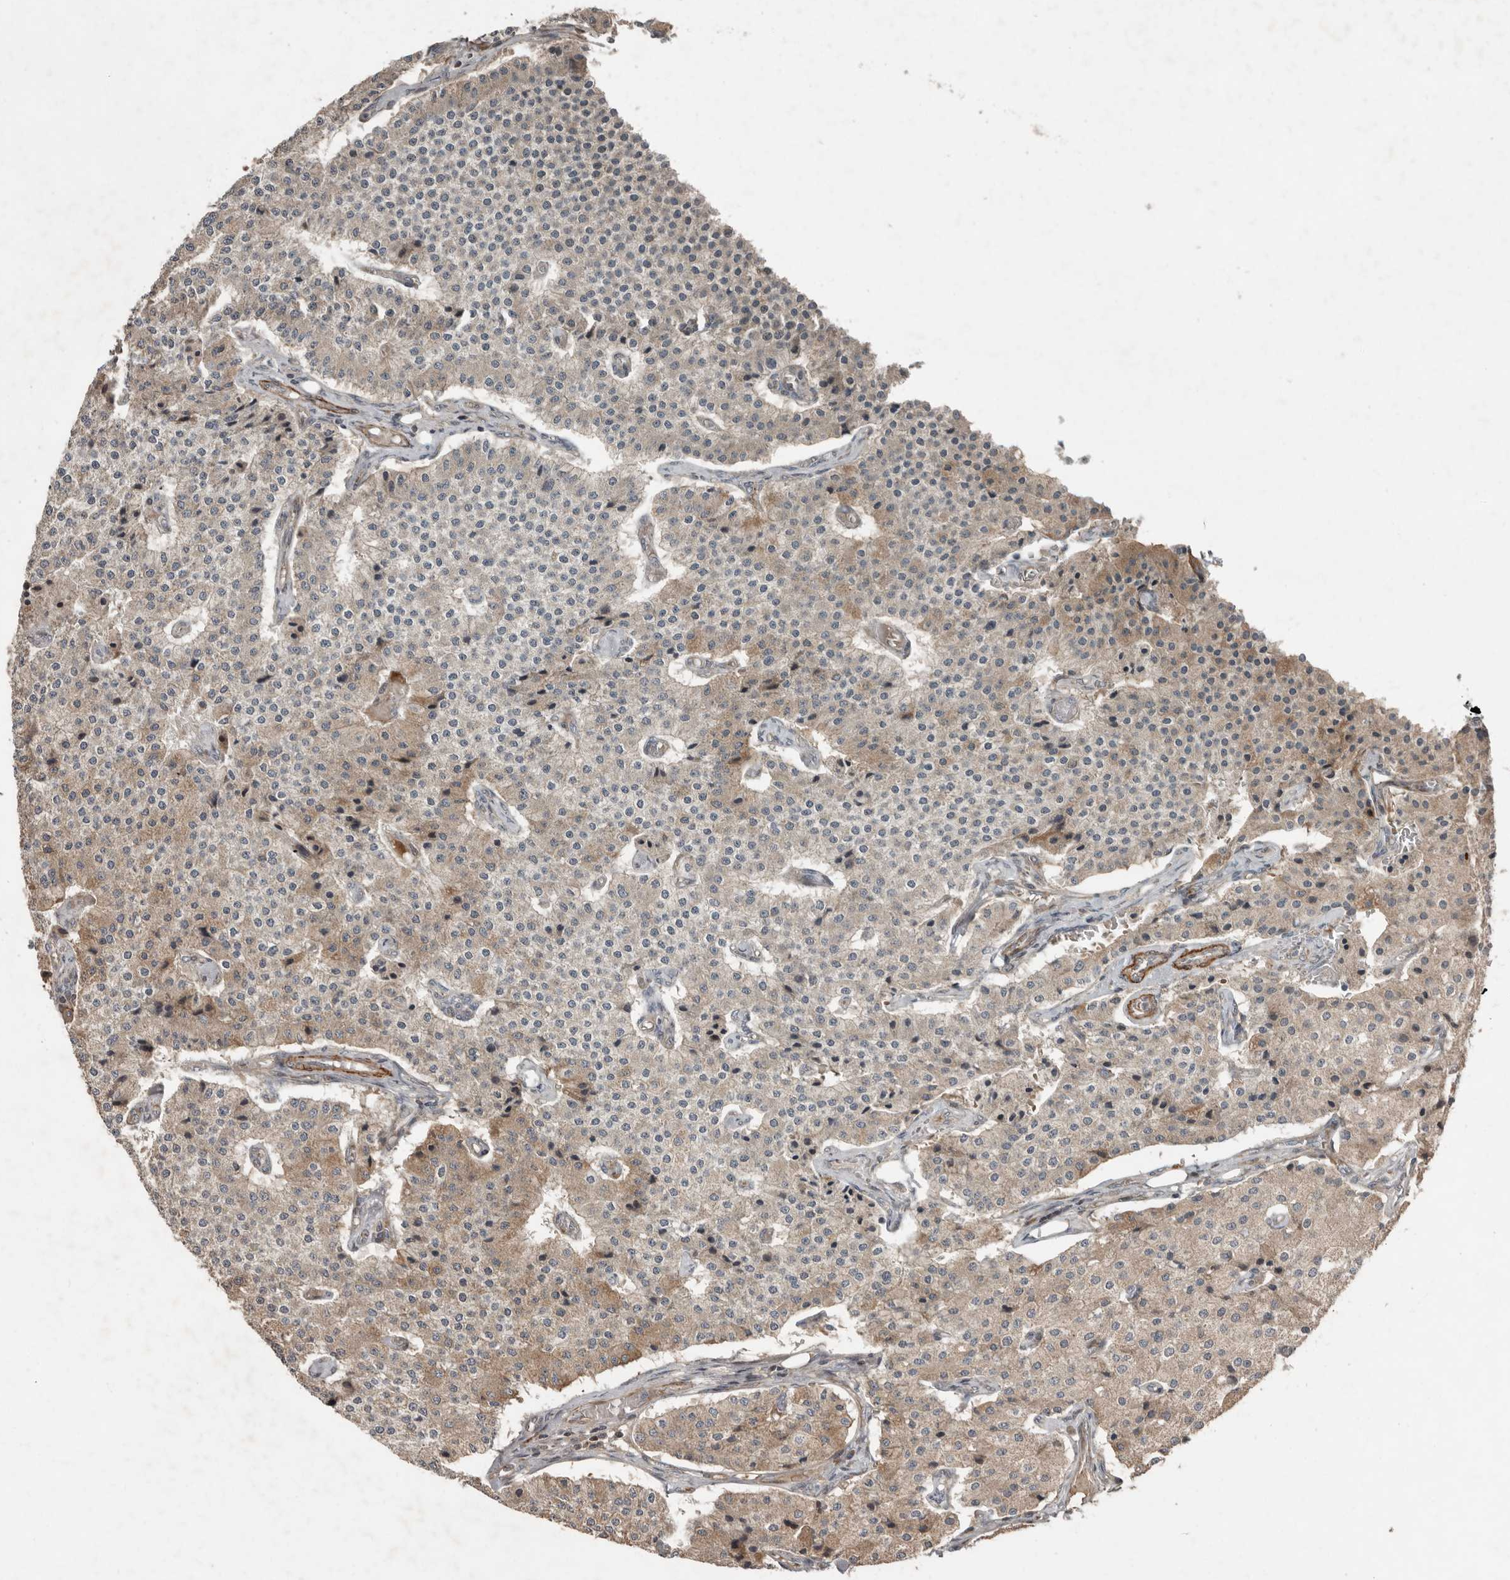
{"staining": {"intensity": "weak", "quantity": "25%-75%", "location": "cytoplasmic/membranous"}, "tissue": "carcinoid", "cell_type": "Tumor cells", "image_type": "cancer", "snomed": [{"axis": "morphology", "description": "Carcinoid, malignant, NOS"}, {"axis": "topography", "description": "Colon"}], "caption": "An image of carcinoid stained for a protein shows weak cytoplasmic/membranous brown staining in tumor cells.", "gene": "SLC6A7", "patient": {"sex": "female", "age": 52}}